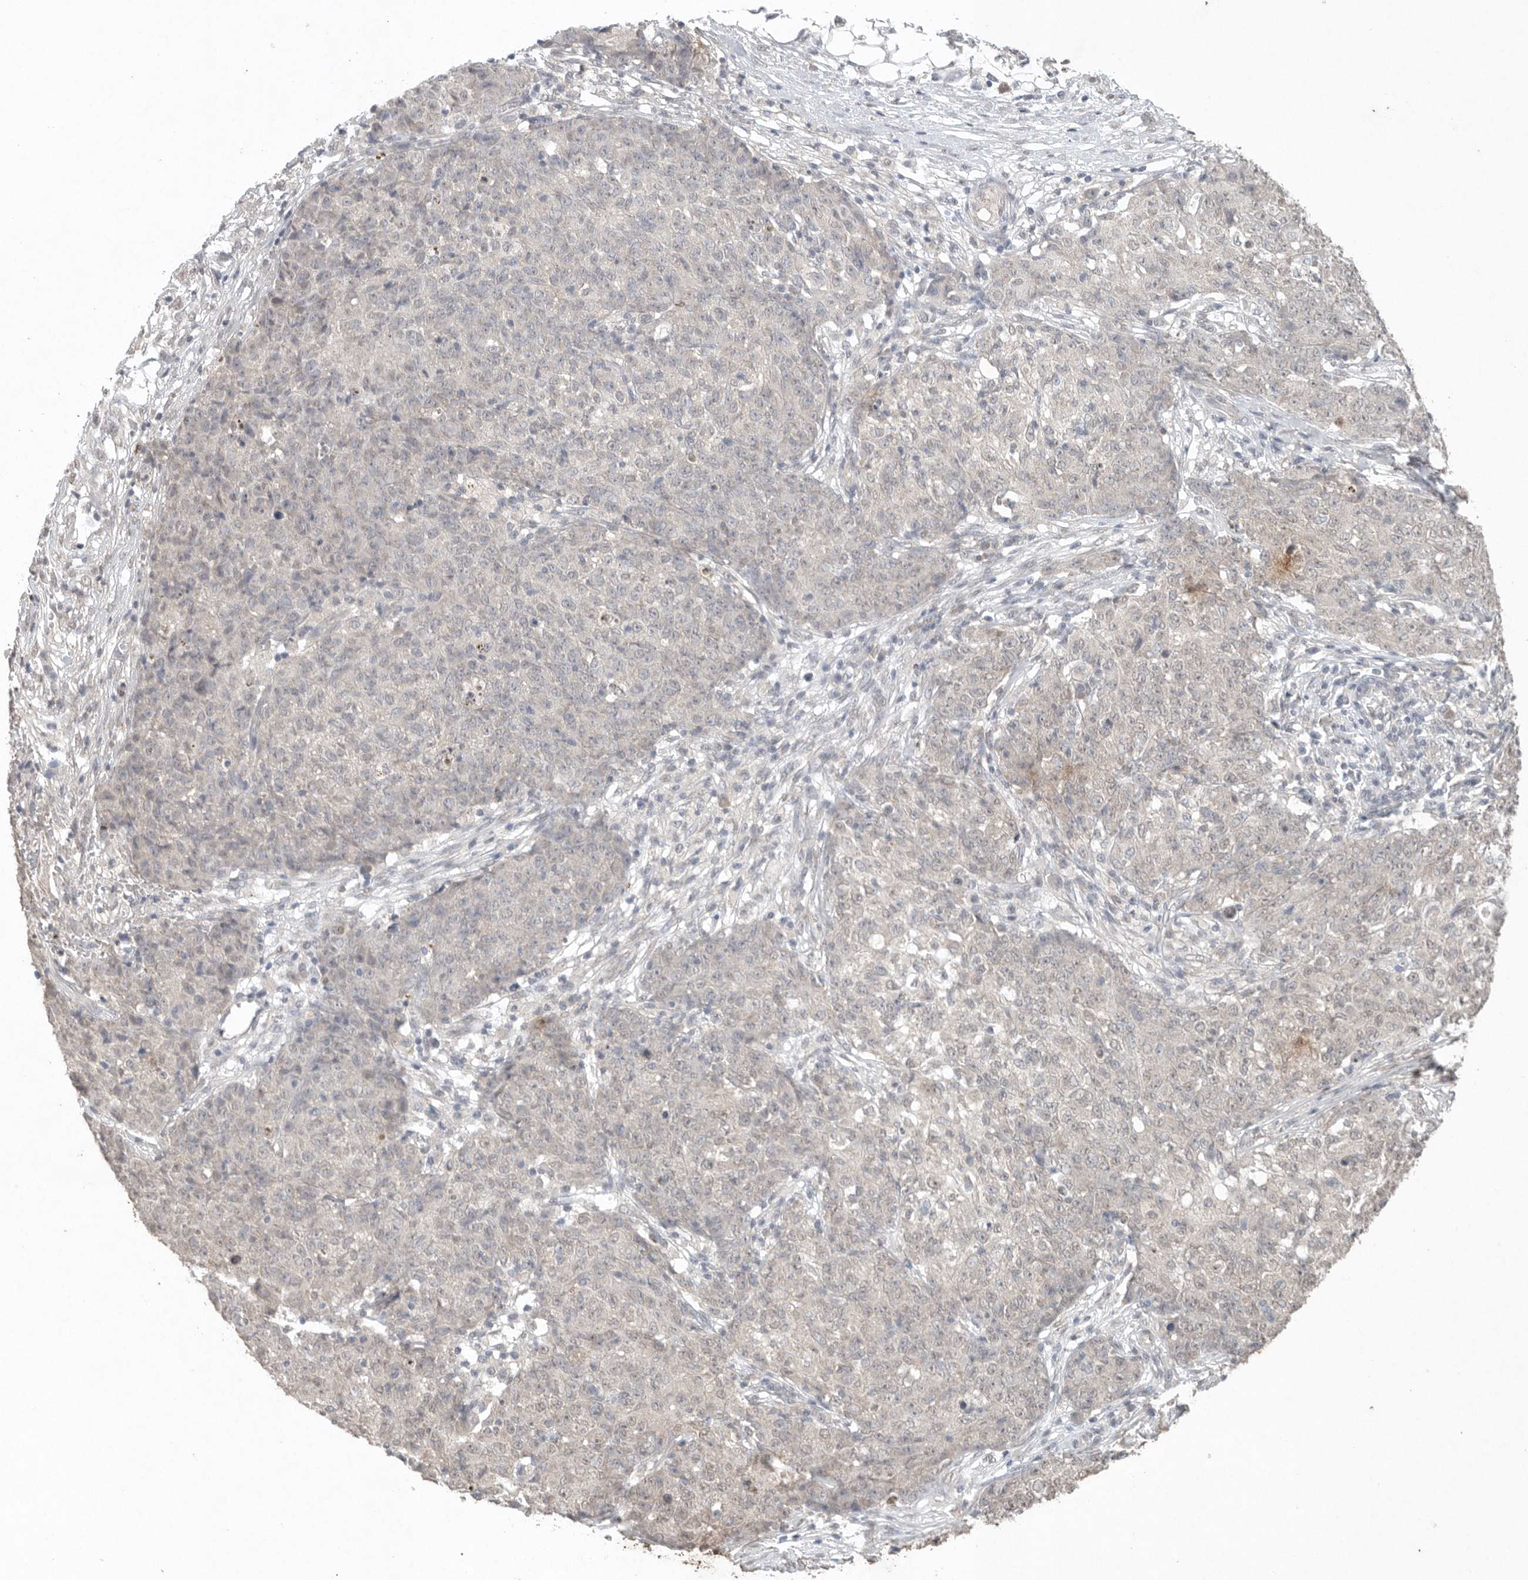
{"staining": {"intensity": "negative", "quantity": "none", "location": "none"}, "tissue": "ovarian cancer", "cell_type": "Tumor cells", "image_type": "cancer", "snomed": [{"axis": "morphology", "description": "Carcinoma, endometroid"}, {"axis": "topography", "description": "Ovary"}], "caption": "Ovarian cancer was stained to show a protein in brown. There is no significant positivity in tumor cells. The staining is performed using DAB (3,3'-diaminobenzidine) brown chromogen with nuclei counter-stained in using hematoxylin.", "gene": "KLK5", "patient": {"sex": "female", "age": 42}}